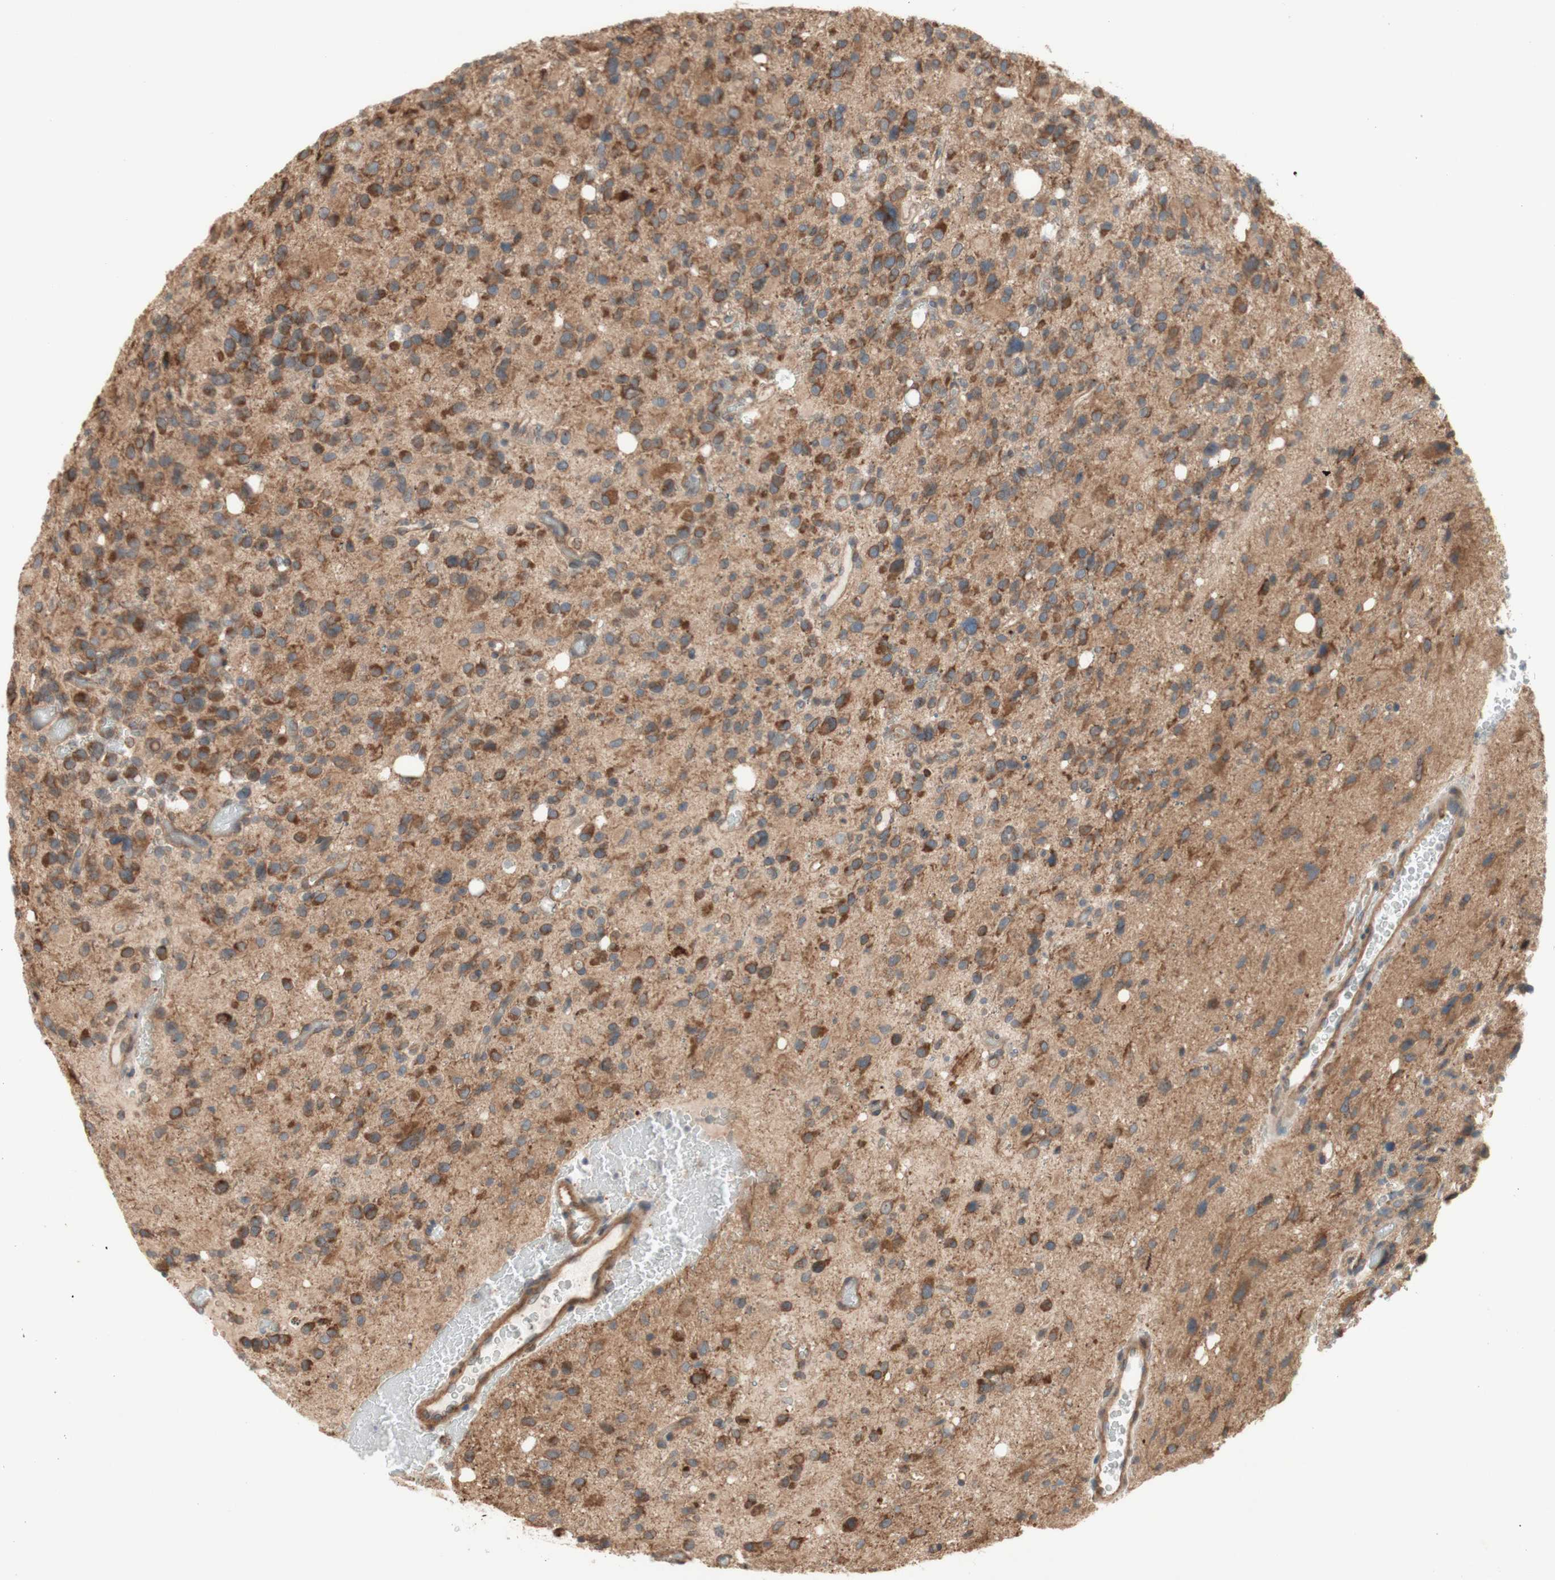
{"staining": {"intensity": "moderate", "quantity": ">75%", "location": "cytoplasmic/membranous"}, "tissue": "glioma", "cell_type": "Tumor cells", "image_type": "cancer", "snomed": [{"axis": "morphology", "description": "Glioma, malignant, High grade"}, {"axis": "topography", "description": "Brain"}], "caption": "The image displays staining of malignant high-grade glioma, revealing moderate cytoplasmic/membranous protein staining (brown color) within tumor cells.", "gene": "SOCS2", "patient": {"sex": "male", "age": 48}}